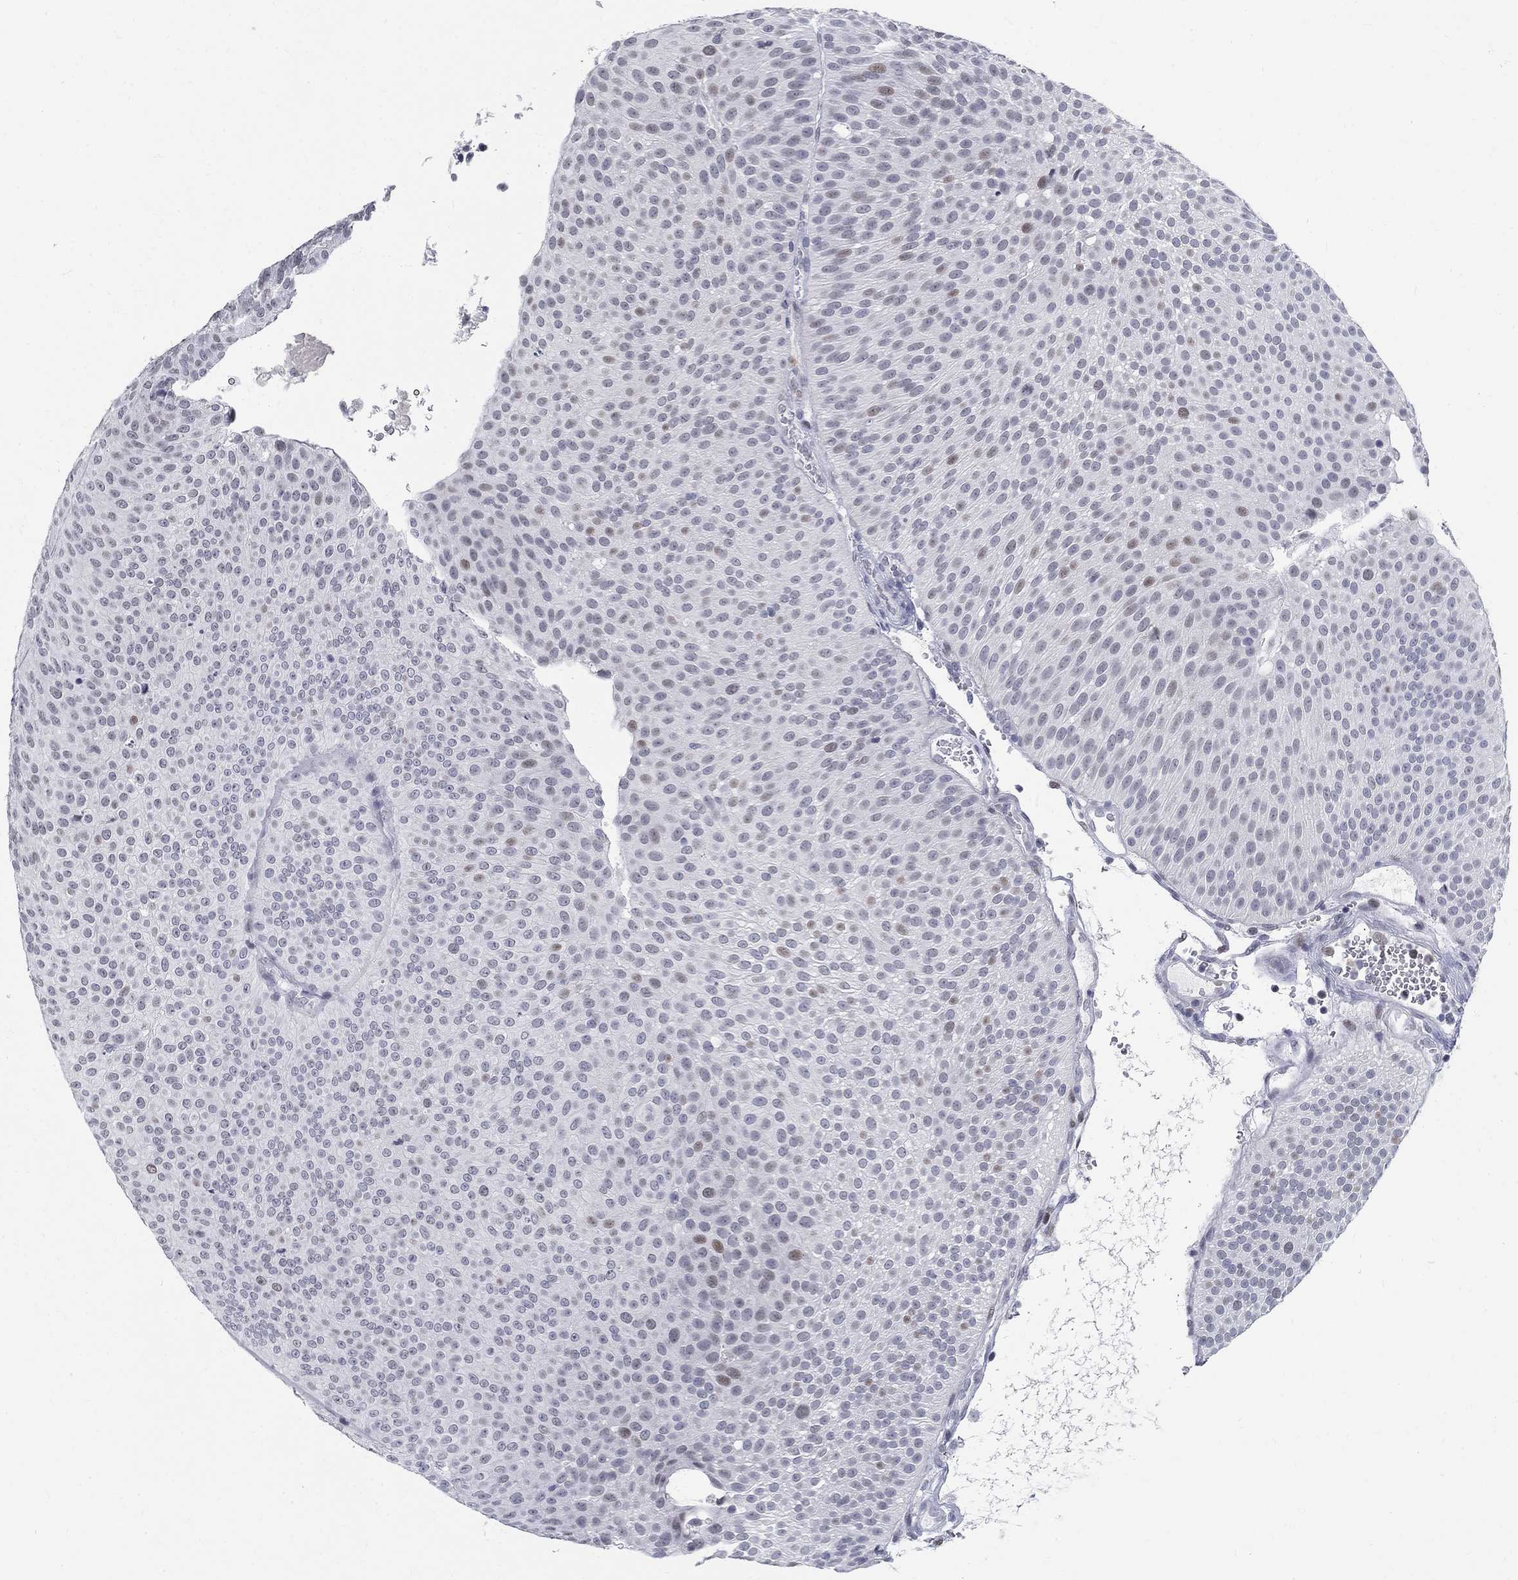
{"staining": {"intensity": "negative", "quantity": "none", "location": "none"}, "tissue": "urothelial cancer", "cell_type": "Tumor cells", "image_type": "cancer", "snomed": [{"axis": "morphology", "description": "Urothelial carcinoma, Low grade"}, {"axis": "topography", "description": "Urinary bladder"}], "caption": "Low-grade urothelial carcinoma was stained to show a protein in brown. There is no significant expression in tumor cells. (Stains: DAB (3,3'-diaminobenzidine) immunohistochemistry (IHC) with hematoxylin counter stain, Microscopy: brightfield microscopy at high magnification).", "gene": "BHLHE22", "patient": {"sex": "male", "age": 65}}